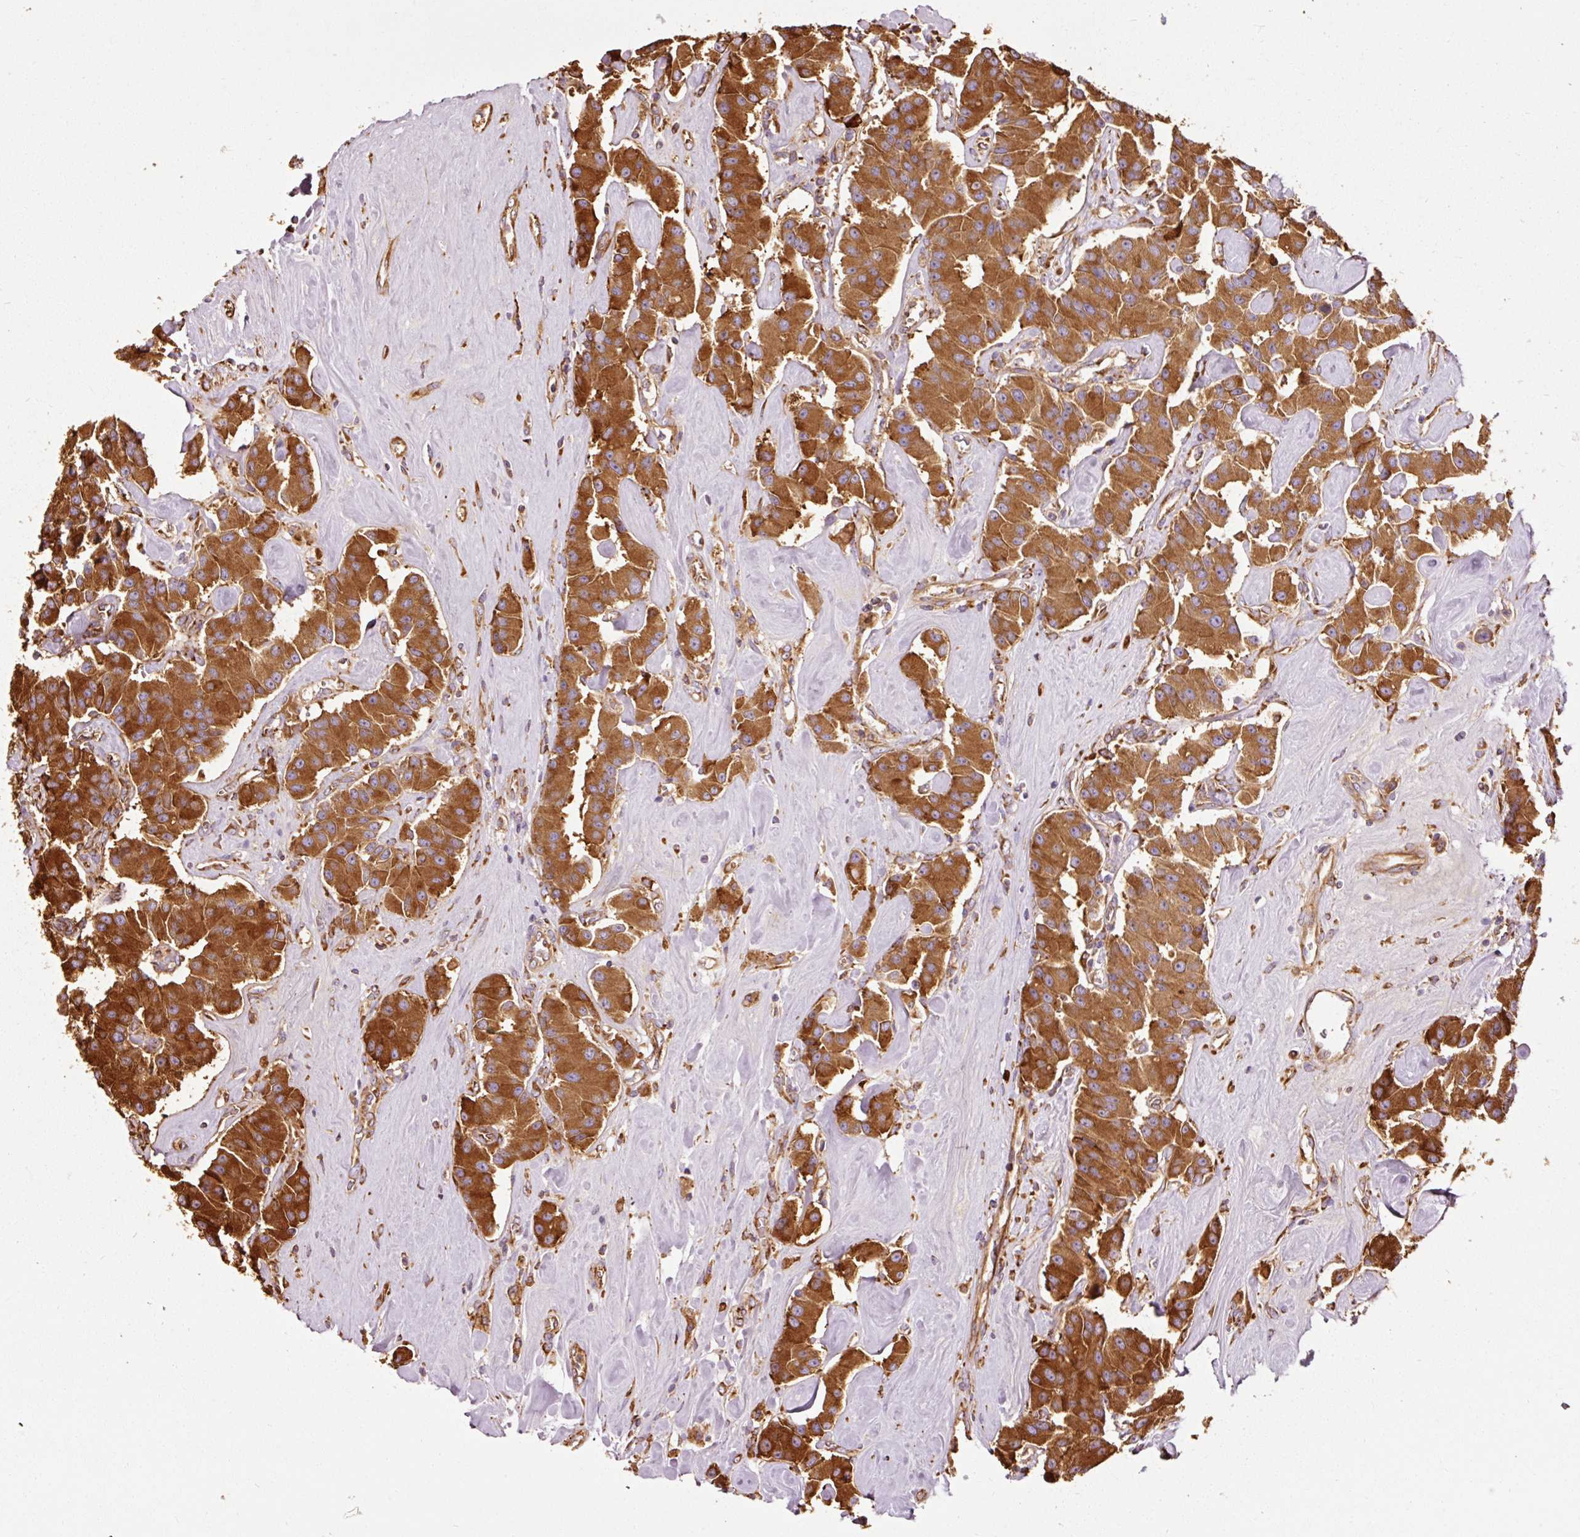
{"staining": {"intensity": "strong", "quantity": ">75%", "location": "cytoplasmic/membranous"}, "tissue": "carcinoid", "cell_type": "Tumor cells", "image_type": "cancer", "snomed": [{"axis": "morphology", "description": "Carcinoid, malignant, NOS"}, {"axis": "topography", "description": "Pancreas"}], "caption": "High-magnification brightfield microscopy of malignant carcinoid stained with DAB (3,3'-diaminobenzidine) (brown) and counterstained with hematoxylin (blue). tumor cells exhibit strong cytoplasmic/membranous staining is appreciated in approximately>75% of cells.", "gene": "KLC1", "patient": {"sex": "male", "age": 41}}